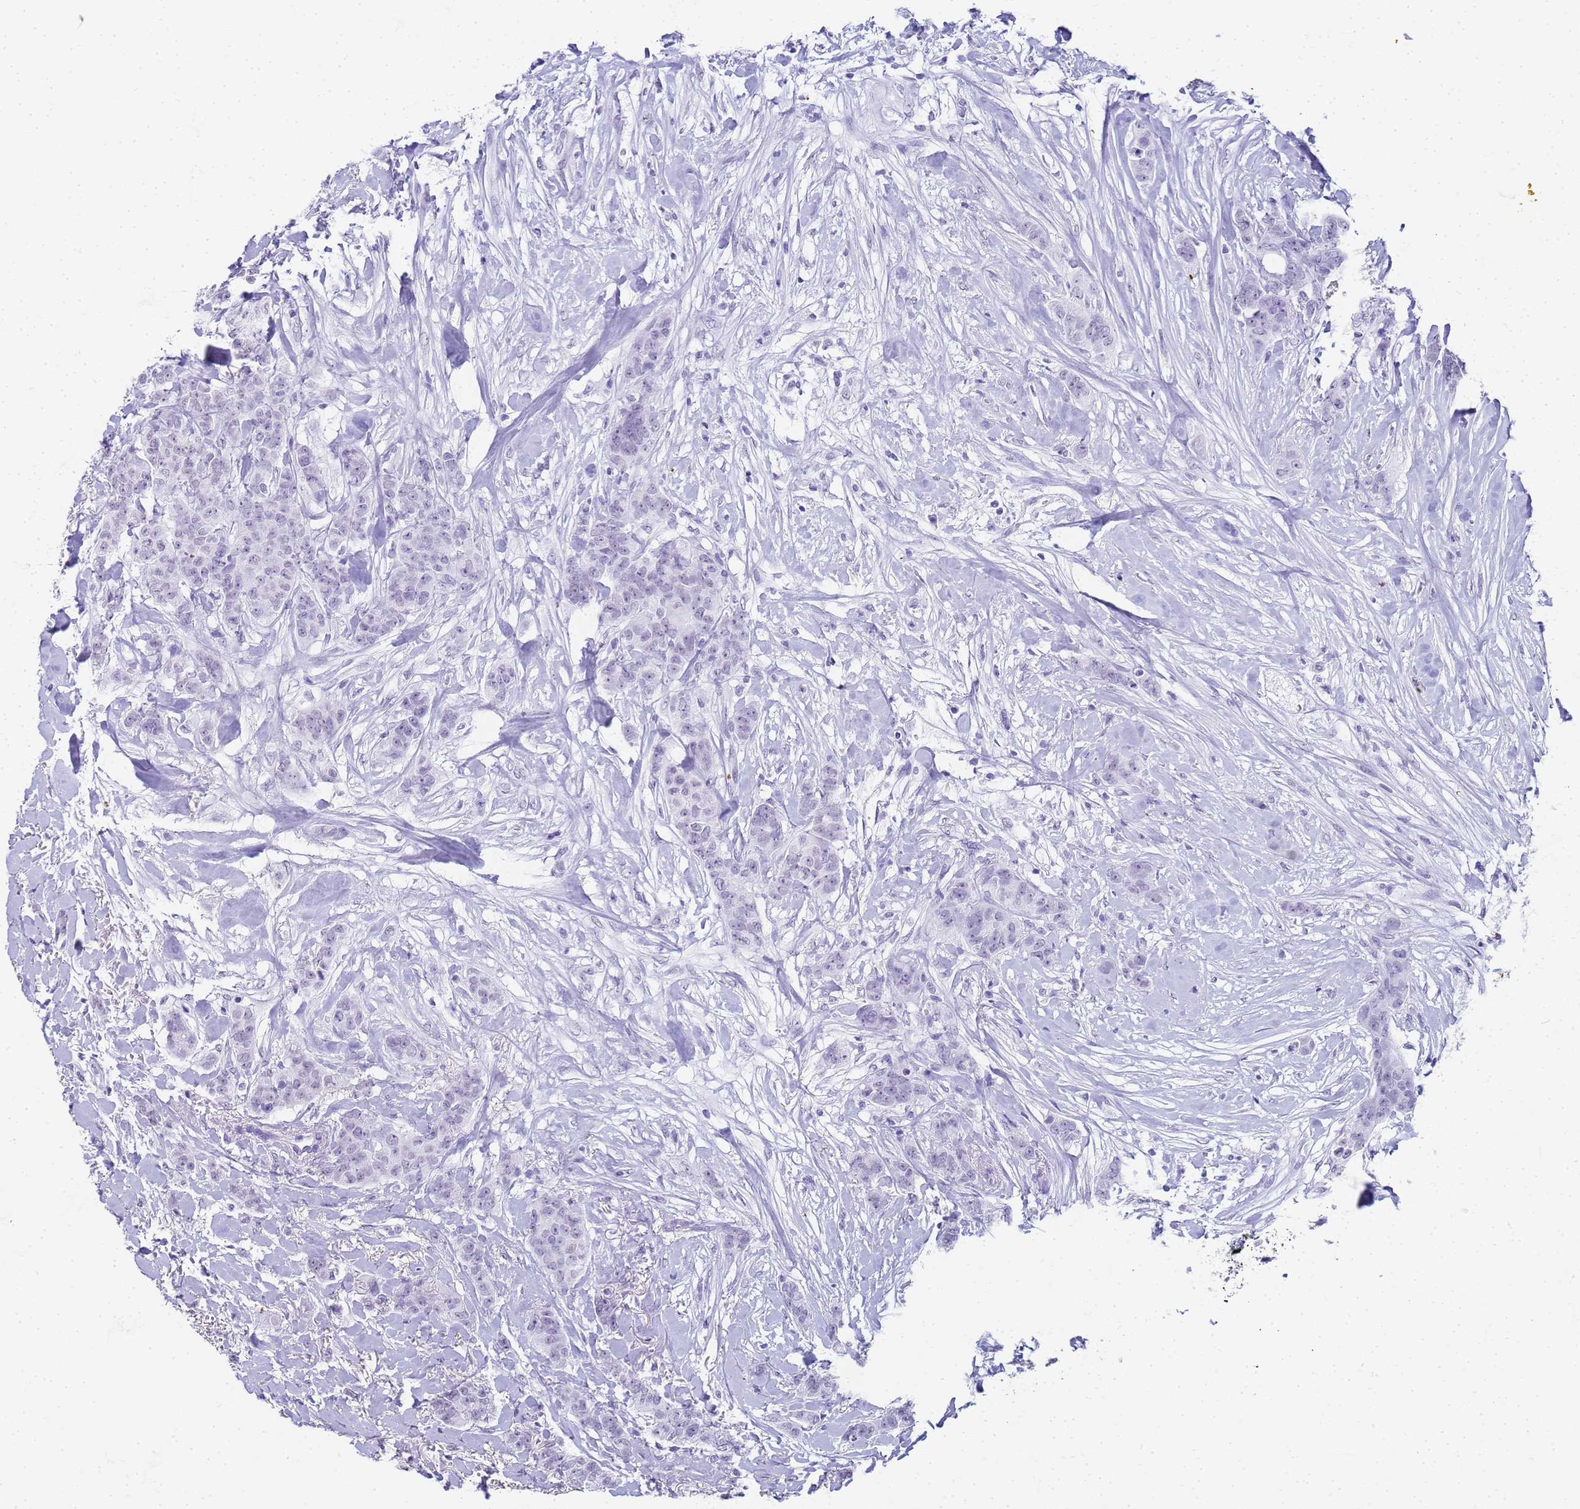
{"staining": {"intensity": "negative", "quantity": "none", "location": "none"}, "tissue": "breast cancer", "cell_type": "Tumor cells", "image_type": "cancer", "snomed": [{"axis": "morphology", "description": "Duct carcinoma"}, {"axis": "topography", "description": "Breast"}], "caption": "Breast intraductal carcinoma stained for a protein using IHC shows no staining tumor cells.", "gene": "SLC7A9", "patient": {"sex": "female", "age": 40}}